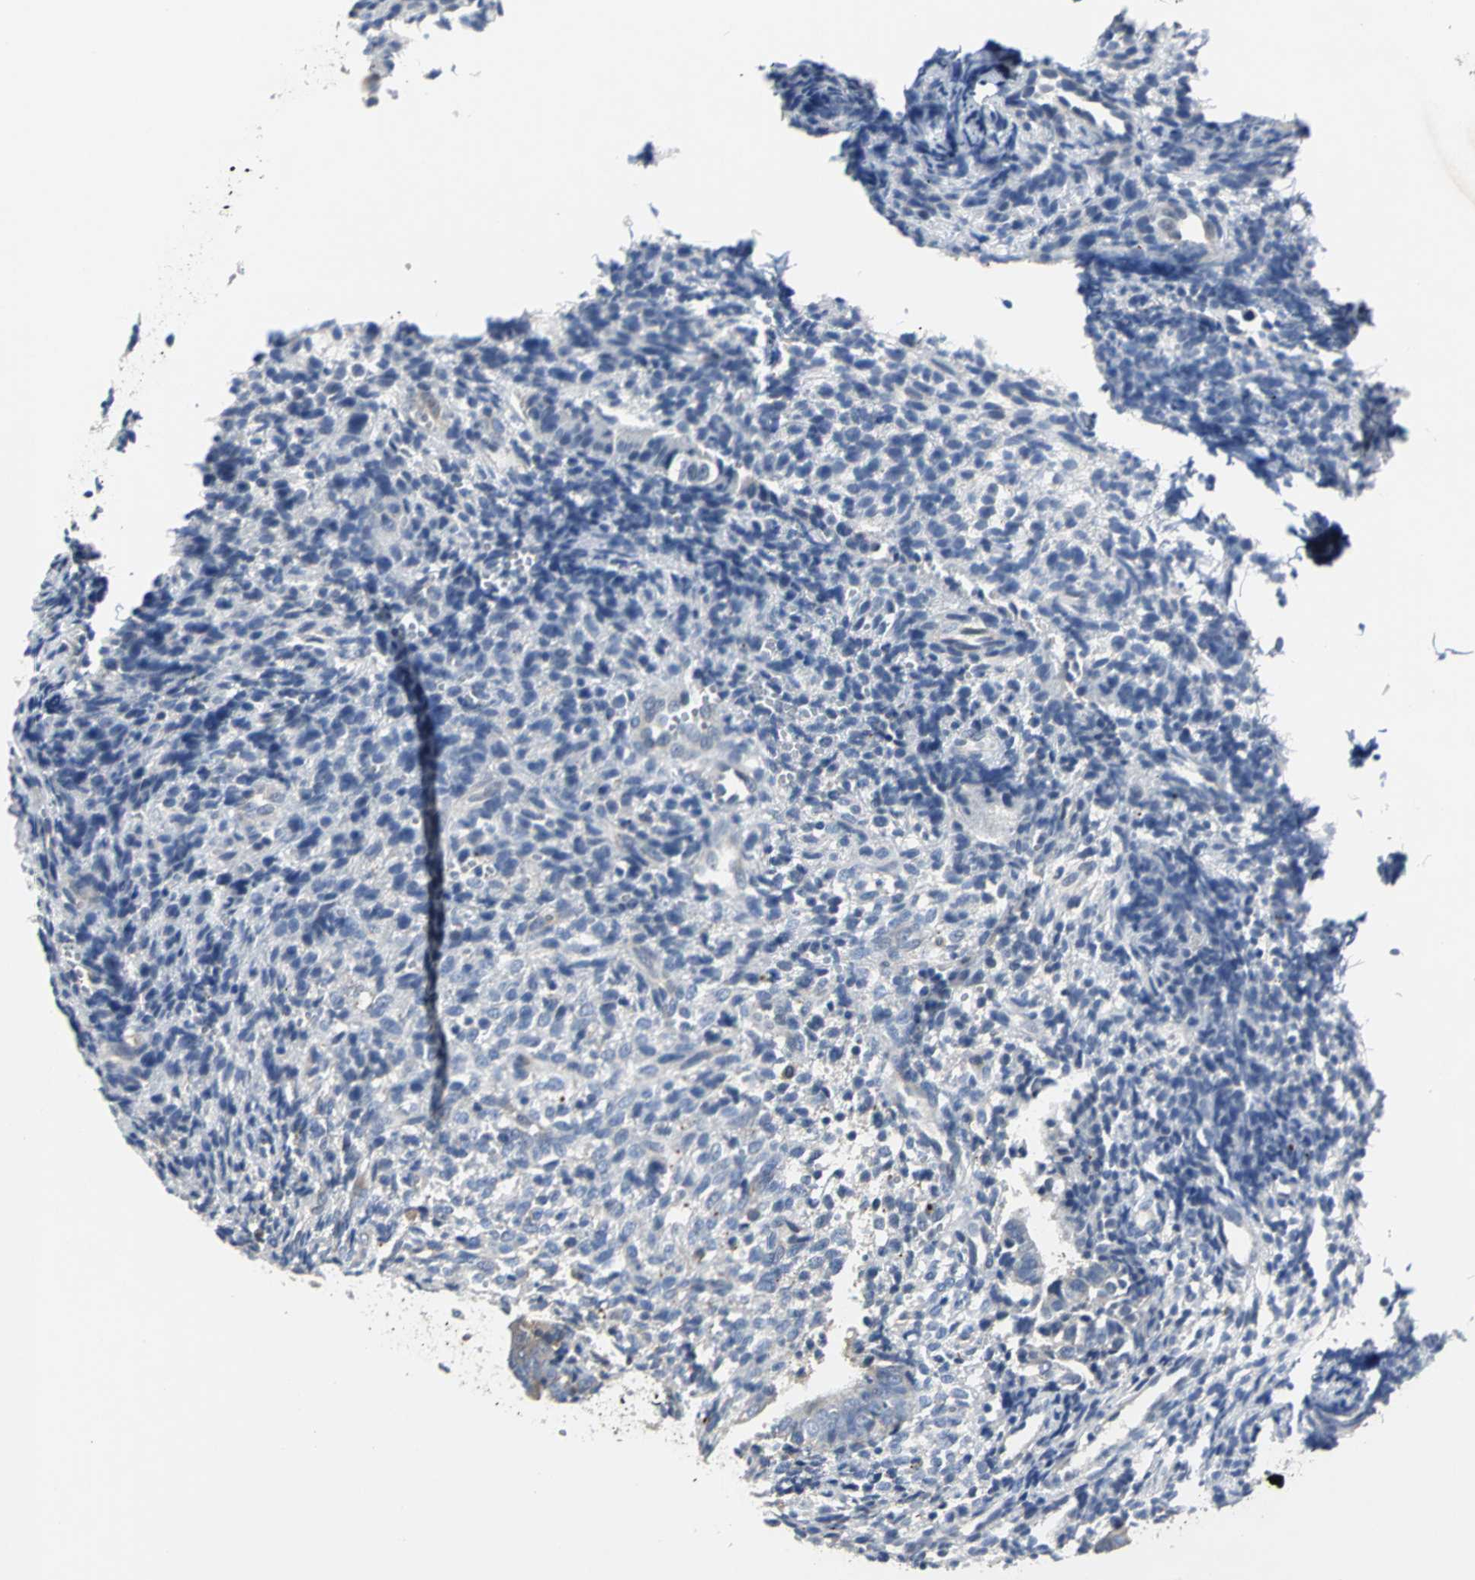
{"staining": {"intensity": "negative", "quantity": "none", "location": "none"}, "tissue": "endometrium", "cell_type": "Cells in endometrial stroma", "image_type": "normal", "snomed": [{"axis": "morphology", "description": "Normal tissue, NOS"}, {"axis": "topography", "description": "Uterus"}, {"axis": "topography", "description": "Endometrium"}], "caption": "Cells in endometrial stroma show no significant protein positivity in benign endometrium. (Stains: DAB immunohistochemistry with hematoxylin counter stain, Microscopy: brightfield microscopy at high magnification).", "gene": "CHRNB1", "patient": {"sex": "female", "age": 33}}